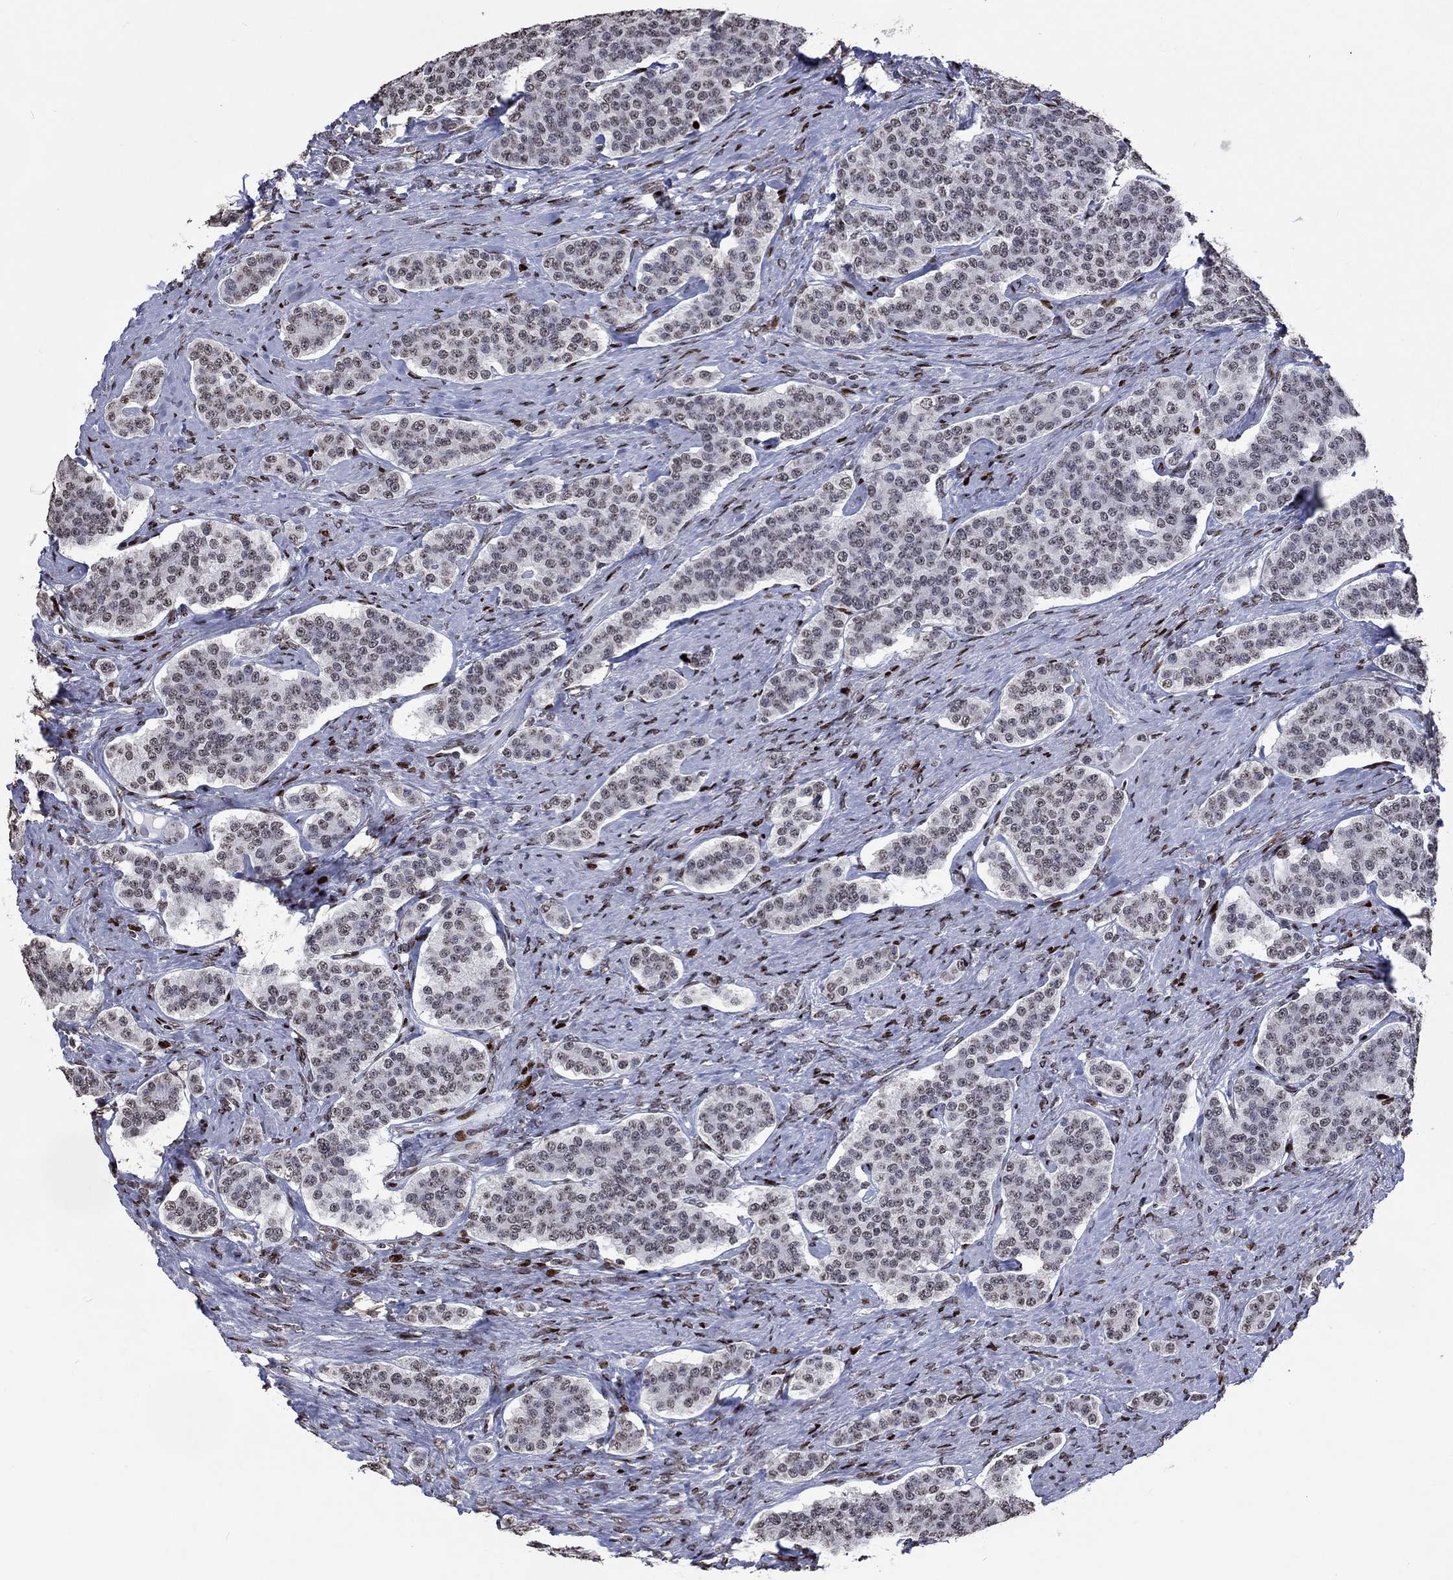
{"staining": {"intensity": "negative", "quantity": "none", "location": "none"}, "tissue": "carcinoid", "cell_type": "Tumor cells", "image_type": "cancer", "snomed": [{"axis": "morphology", "description": "Carcinoid, malignant, NOS"}, {"axis": "topography", "description": "Small intestine"}], "caption": "The micrograph demonstrates no significant expression in tumor cells of carcinoid (malignant).", "gene": "SRSF3", "patient": {"sex": "female", "age": 58}}